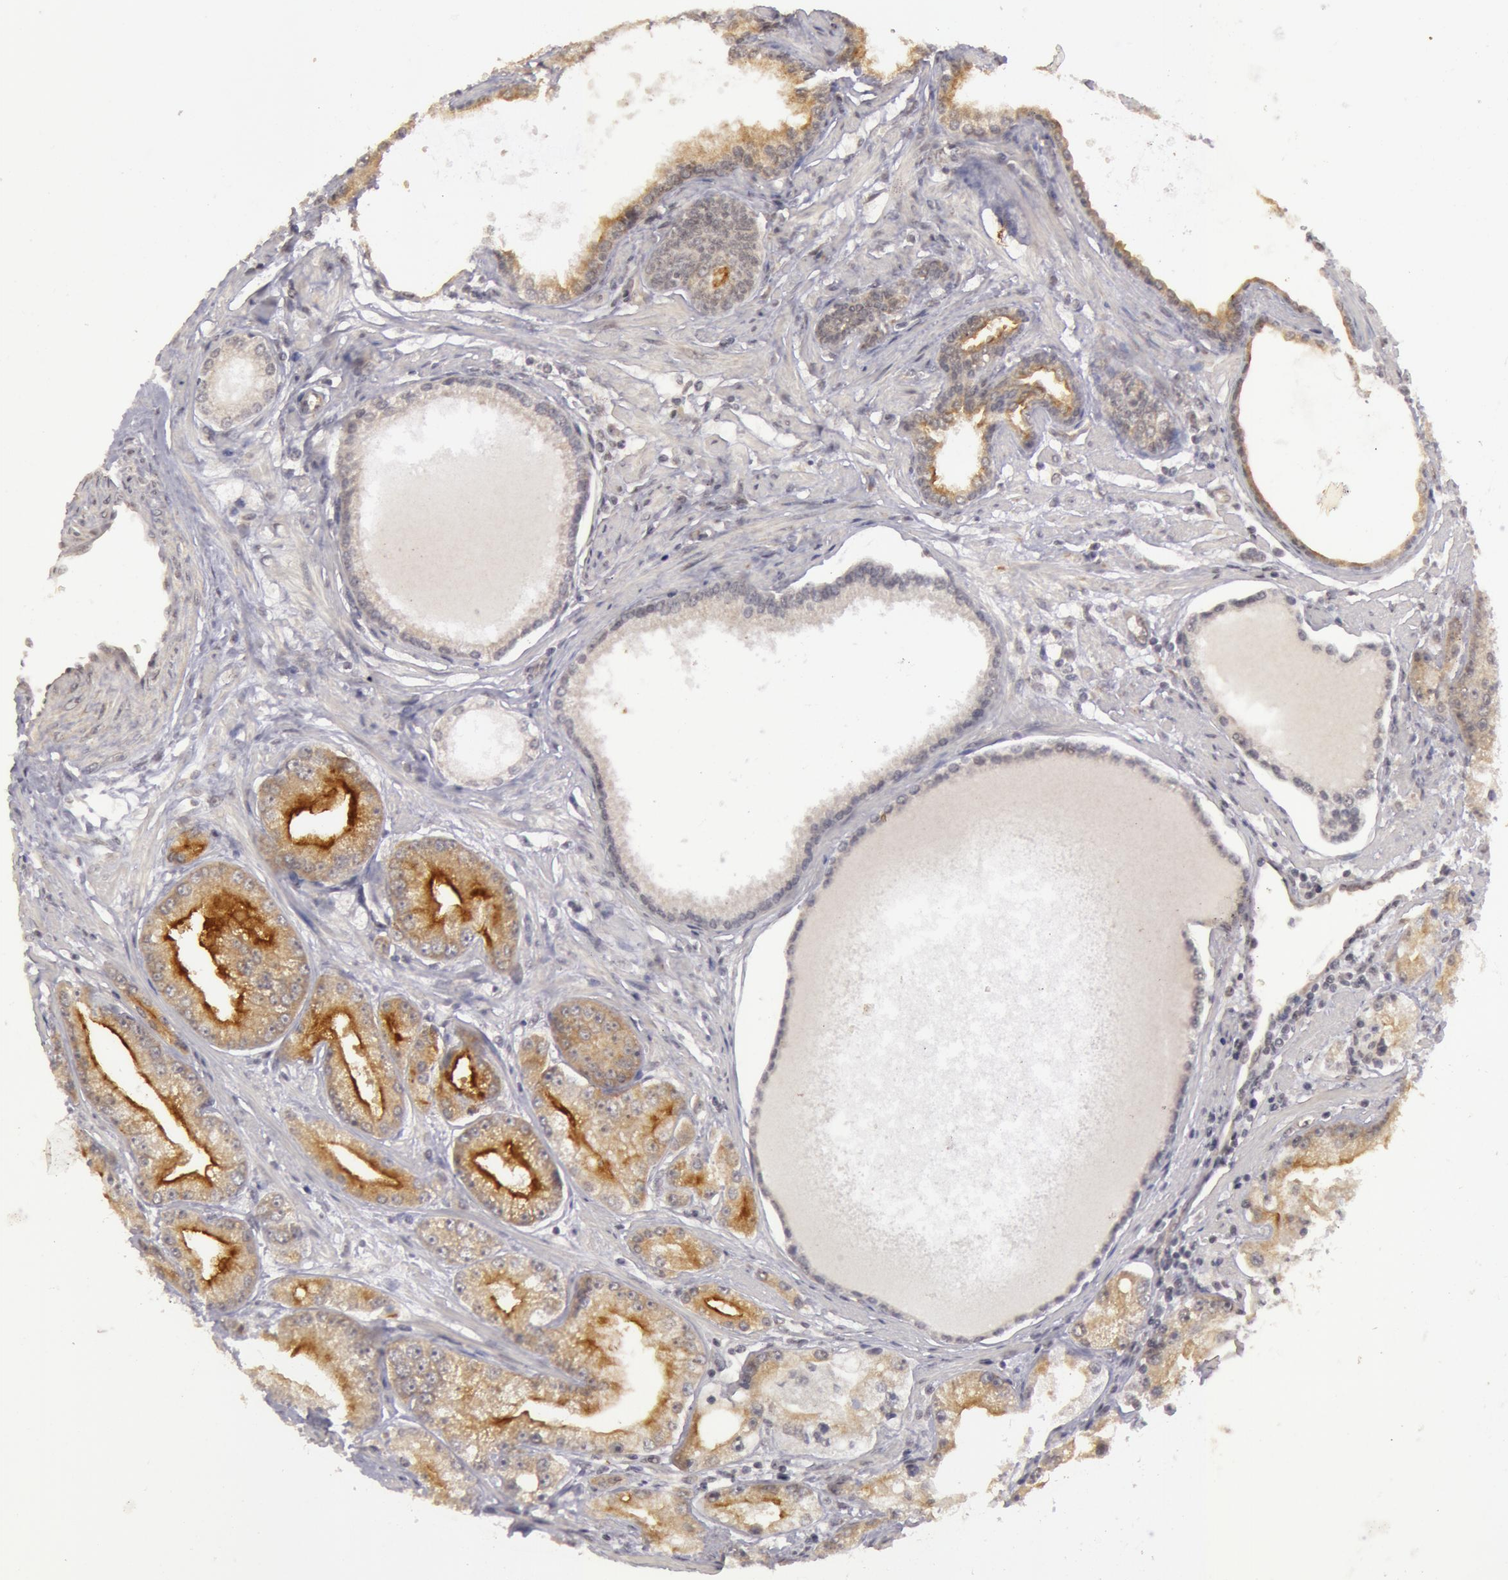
{"staining": {"intensity": "strong", "quantity": "25%-75%", "location": "cytoplasmic/membranous"}, "tissue": "prostate cancer", "cell_type": "Tumor cells", "image_type": "cancer", "snomed": [{"axis": "morphology", "description": "Adenocarcinoma, Medium grade"}, {"axis": "topography", "description": "Prostate"}], "caption": "DAB (3,3'-diaminobenzidine) immunohistochemical staining of adenocarcinoma (medium-grade) (prostate) reveals strong cytoplasmic/membranous protein expression in approximately 25%-75% of tumor cells.", "gene": "SYTL4", "patient": {"sex": "male", "age": 72}}